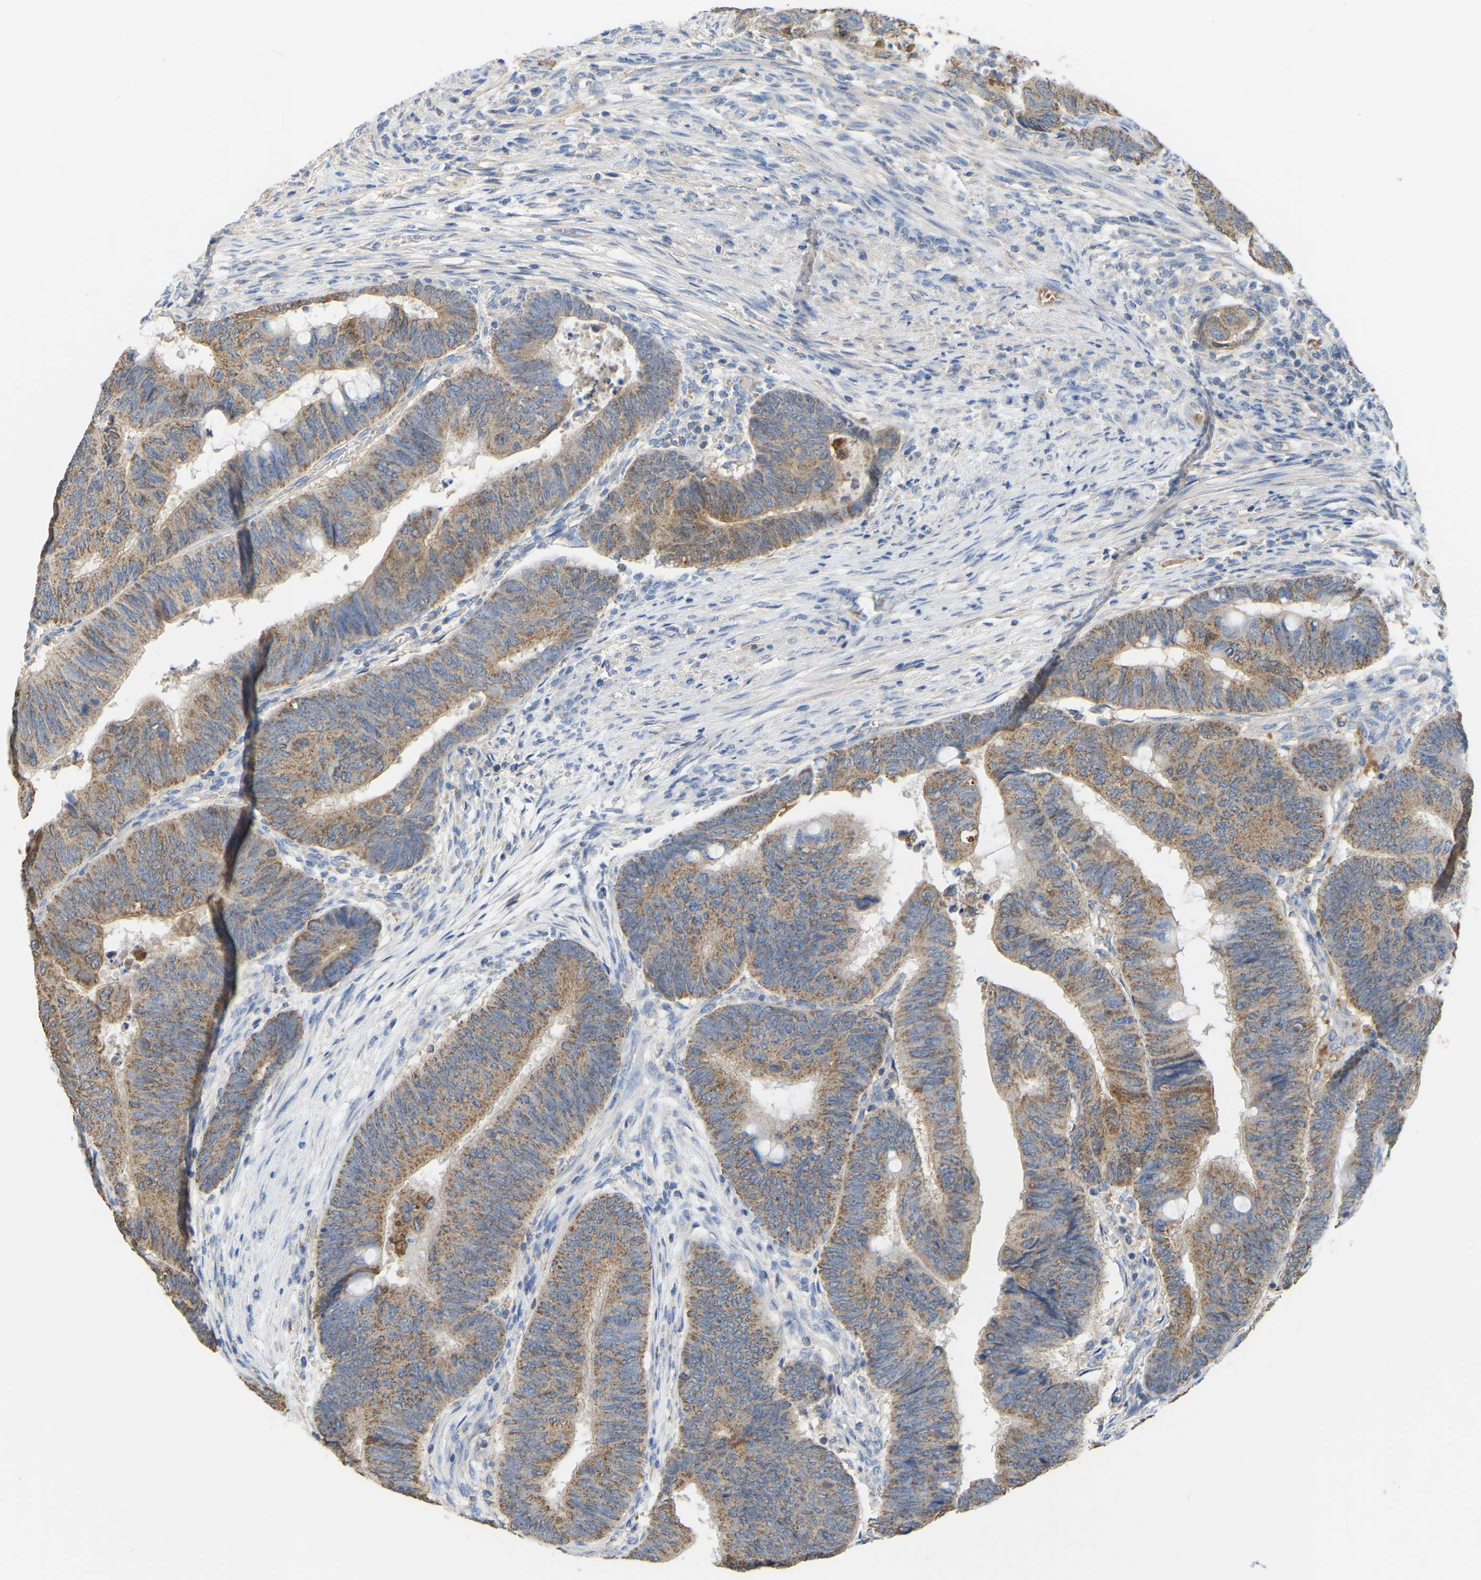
{"staining": {"intensity": "moderate", "quantity": ">75%", "location": "cytoplasmic/membranous"}, "tissue": "colorectal cancer", "cell_type": "Tumor cells", "image_type": "cancer", "snomed": [{"axis": "morphology", "description": "Normal tissue, NOS"}, {"axis": "morphology", "description": "Adenocarcinoma, NOS"}, {"axis": "topography", "description": "Rectum"}, {"axis": "topography", "description": "Peripheral nerve tissue"}], "caption": "Immunohistochemical staining of colorectal cancer shows medium levels of moderate cytoplasmic/membranous staining in approximately >75% of tumor cells.", "gene": "SERPINB5", "patient": {"sex": "male", "age": 92}}